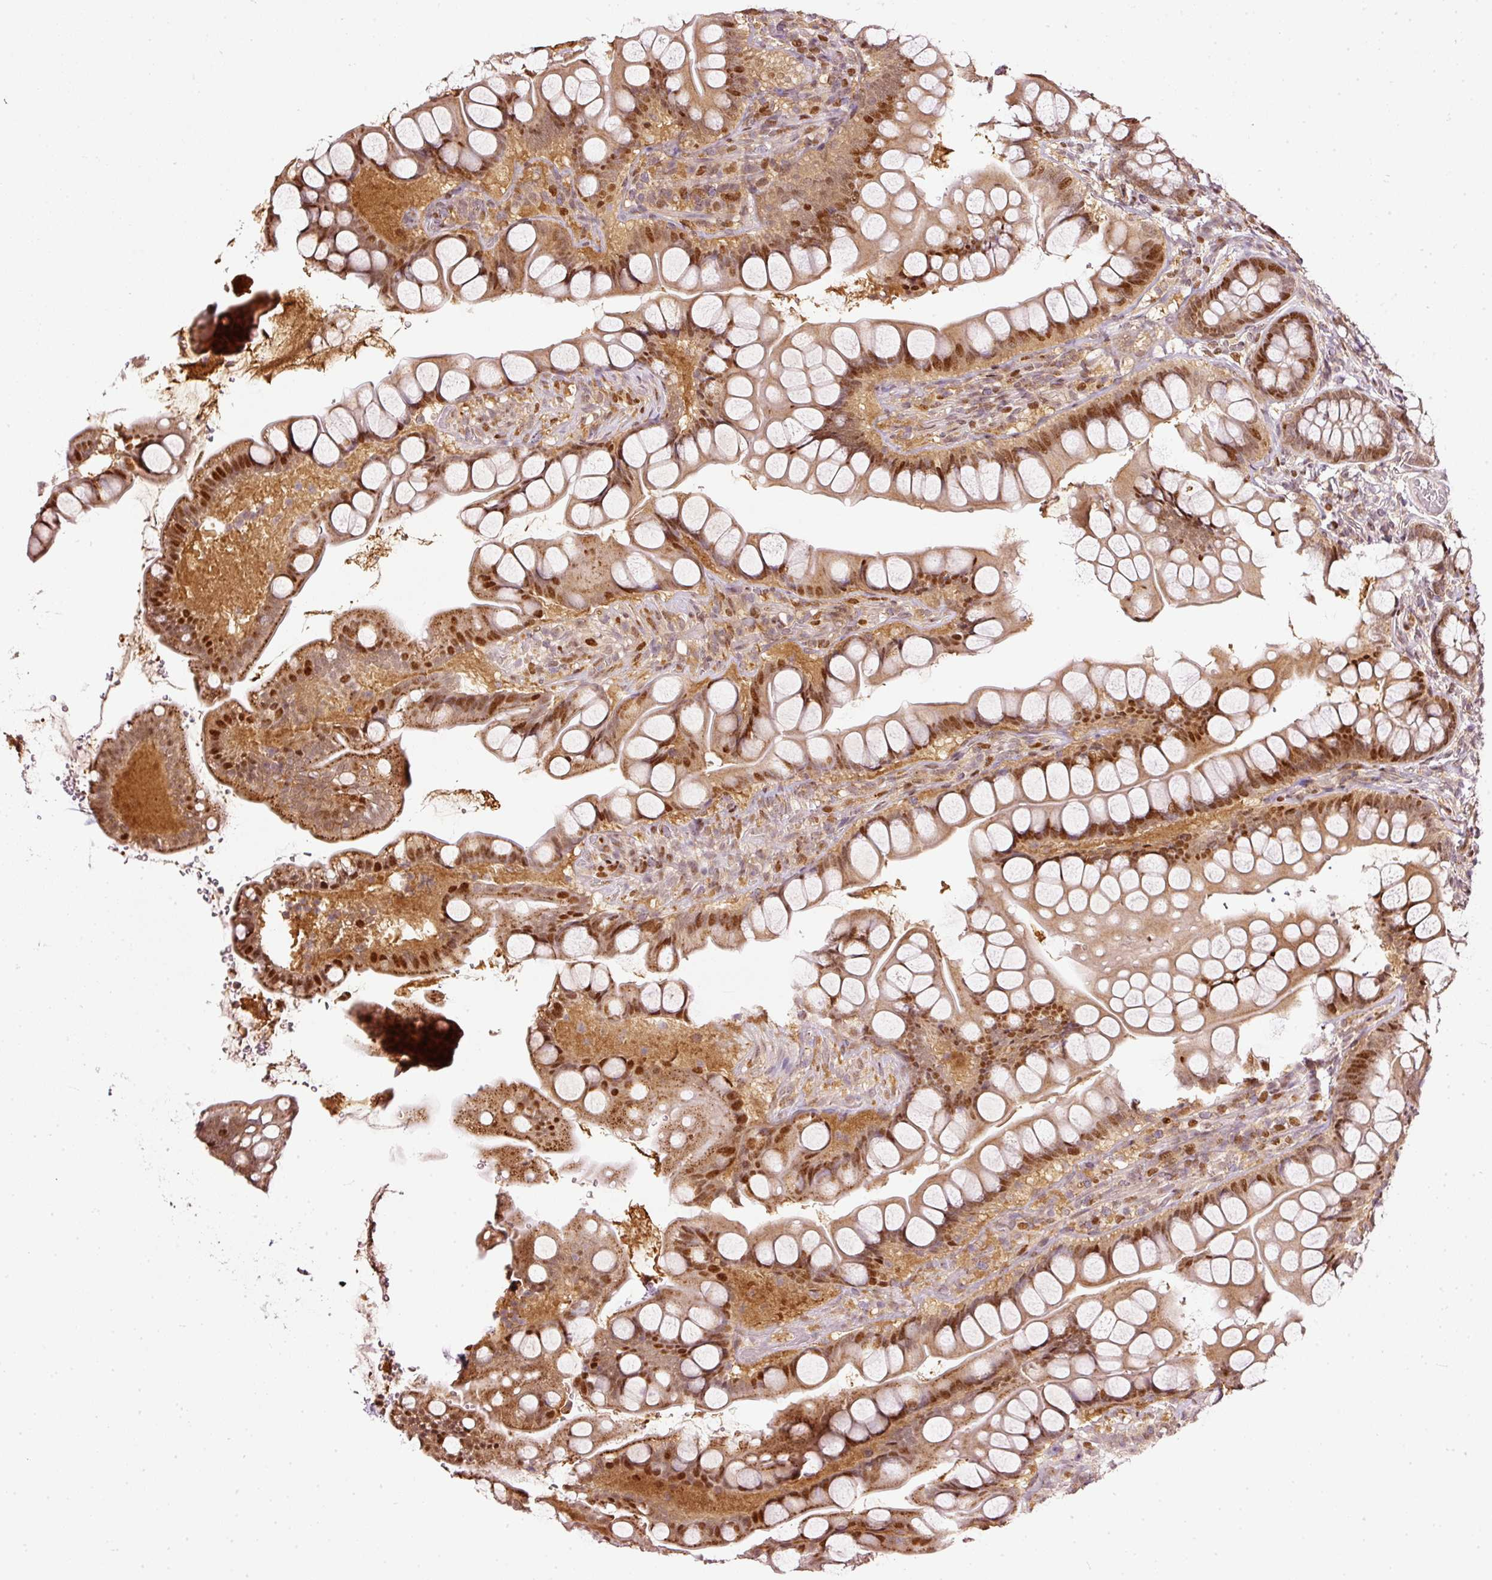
{"staining": {"intensity": "strong", "quantity": ">75%", "location": "cytoplasmic/membranous,nuclear"}, "tissue": "small intestine", "cell_type": "Glandular cells", "image_type": "normal", "snomed": [{"axis": "morphology", "description": "Normal tissue, NOS"}, {"axis": "topography", "description": "Small intestine"}], "caption": "Immunohistochemistry (IHC) of benign small intestine shows high levels of strong cytoplasmic/membranous,nuclear positivity in approximately >75% of glandular cells. (DAB (3,3'-diaminobenzidine) IHC, brown staining for protein, blue staining for nuclei).", "gene": "ZNF778", "patient": {"sex": "male", "age": 70}}